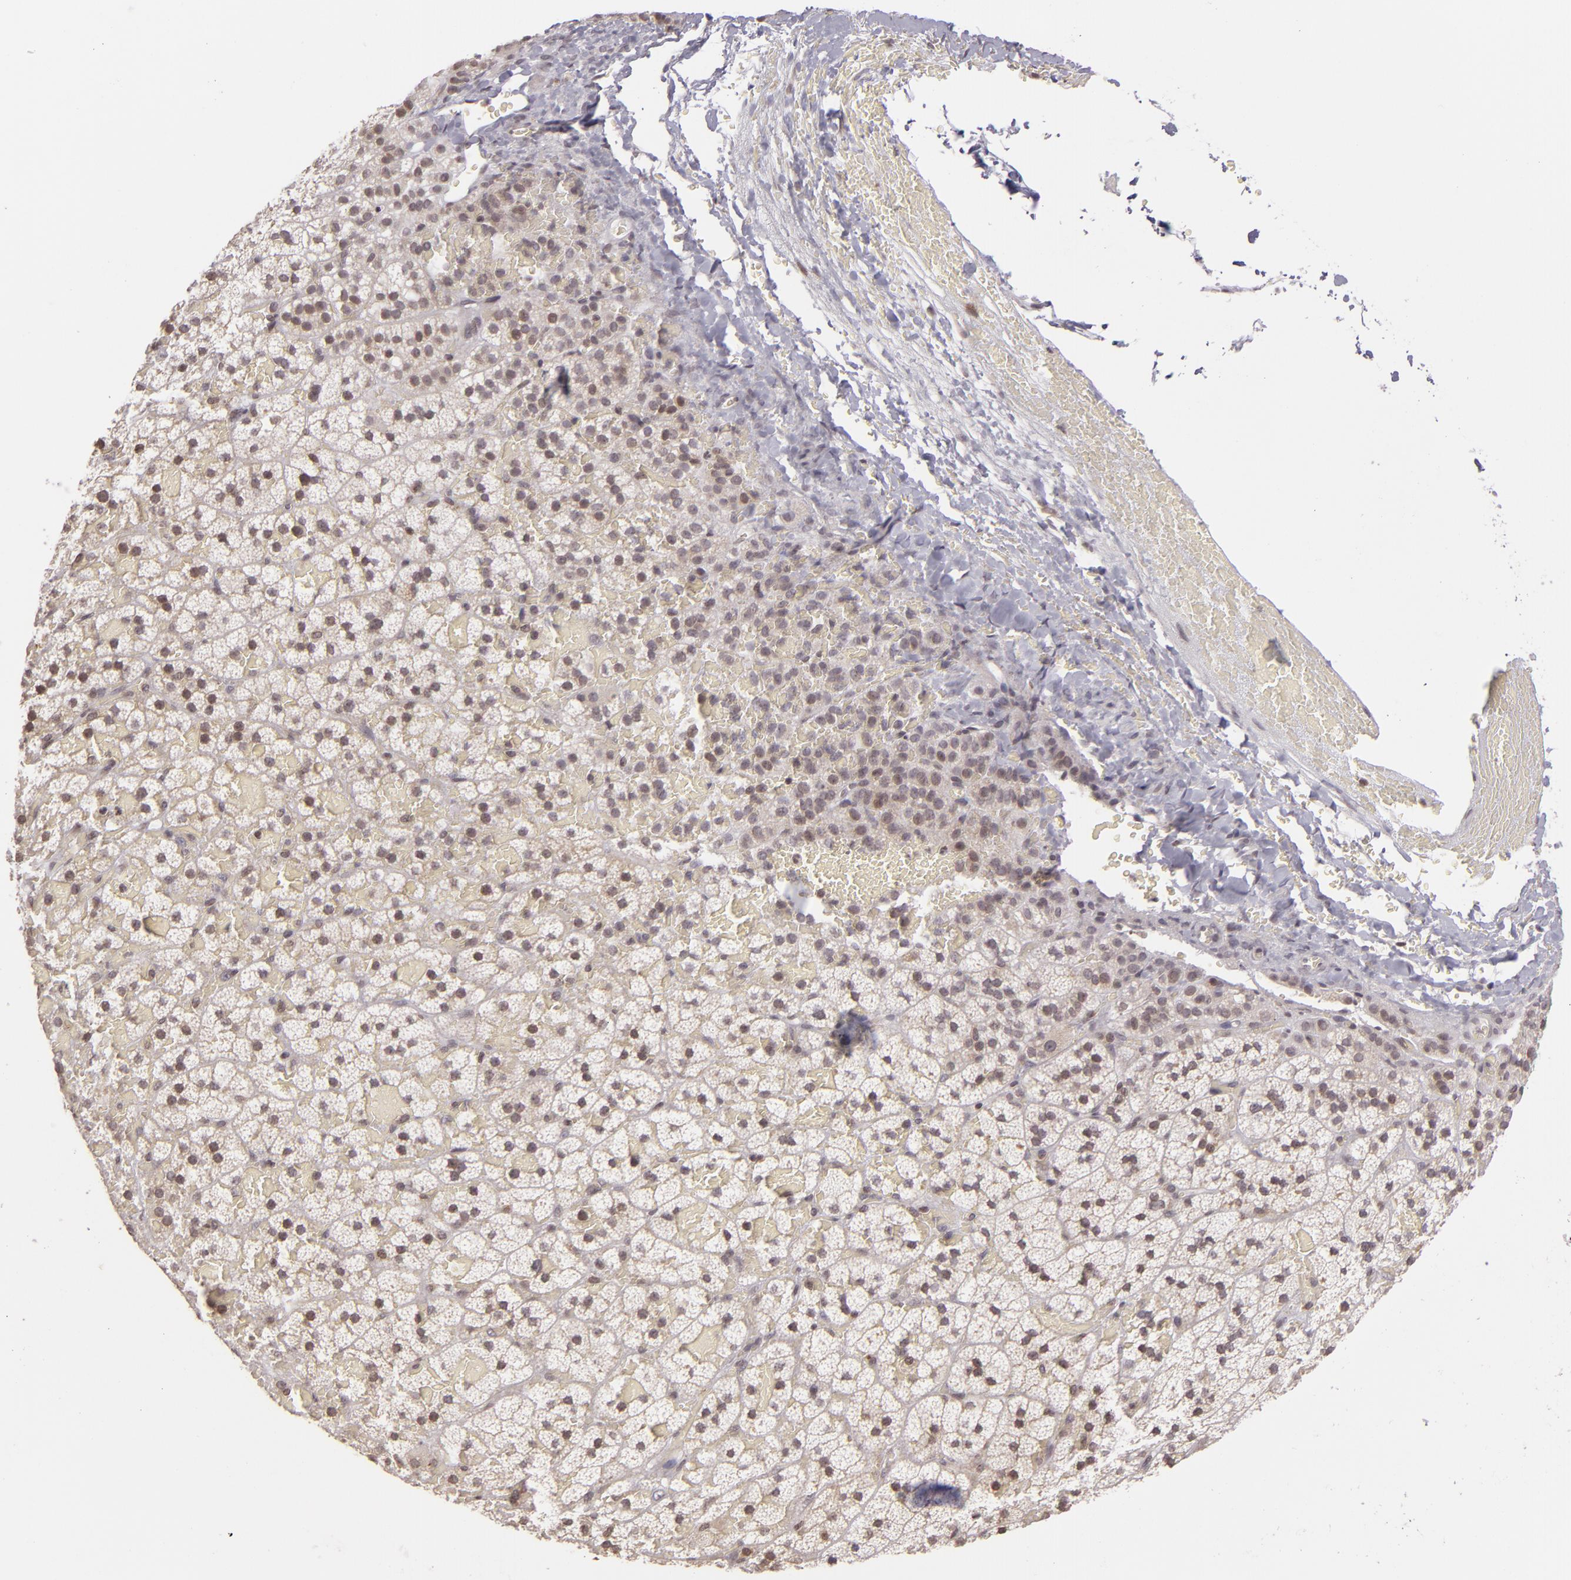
{"staining": {"intensity": "weak", "quantity": ">75%", "location": "nuclear"}, "tissue": "adrenal gland", "cell_type": "Glandular cells", "image_type": "normal", "snomed": [{"axis": "morphology", "description": "Normal tissue, NOS"}, {"axis": "topography", "description": "Adrenal gland"}], "caption": "Immunohistochemistry (DAB (3,3'-diaminobenzidine)) staining of normal adrenal gland demonstrates weak nuclear protein positivity in about >75% of glandular cells.", "gene": "AKAP6", "patient": {"sex": "male", "age": 35}}